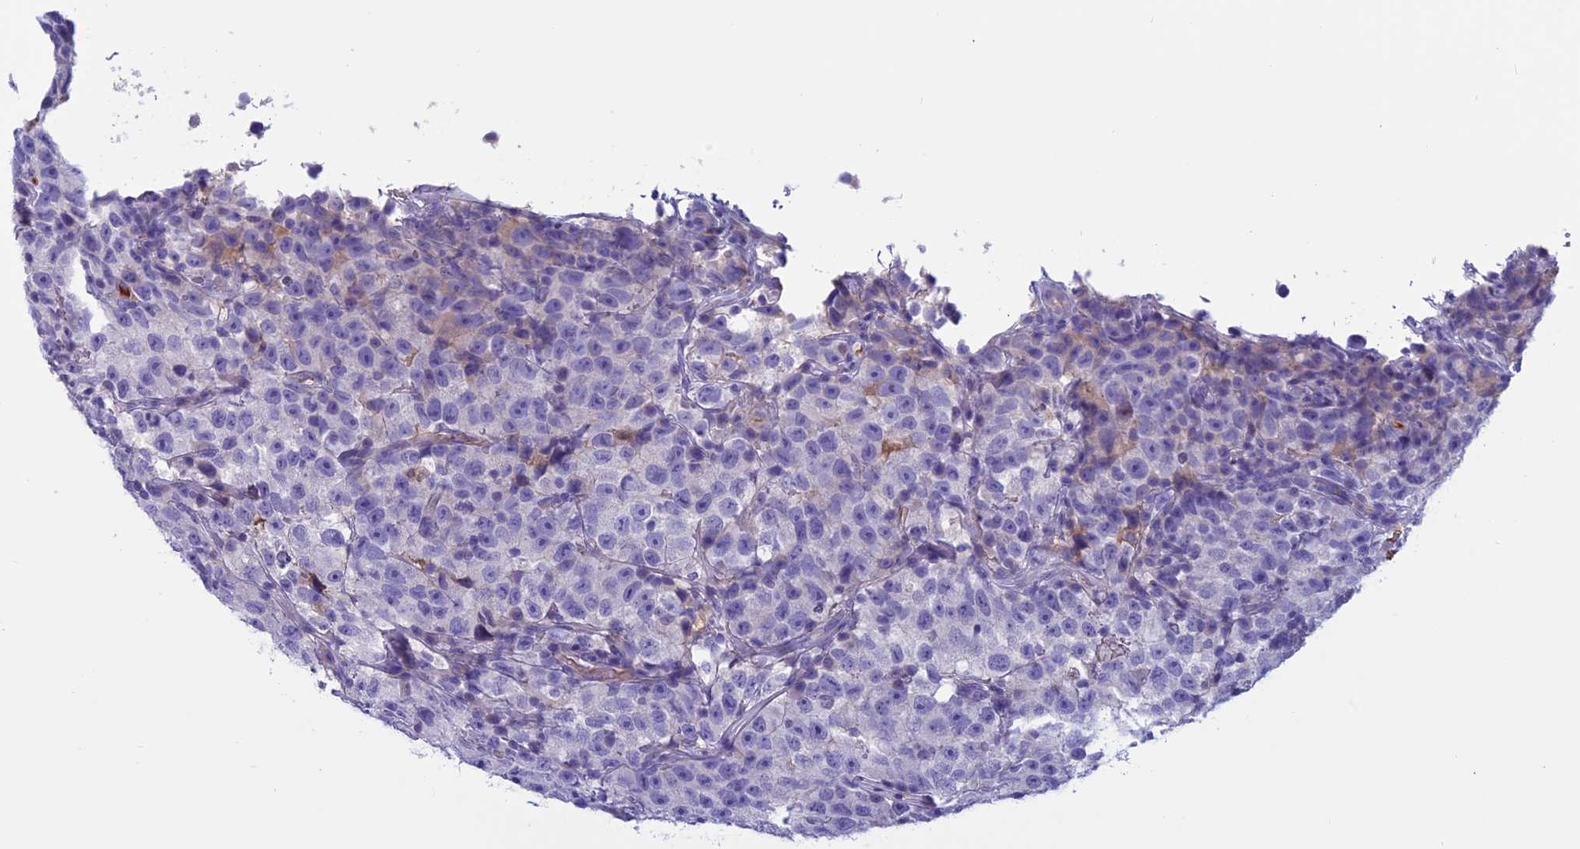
{"staining": {"intensity": "negative", "quantity": "none", "location": "none"}, "tissue": "testis cancer", "cell_type": "Tumor cells", "image_type": "cancer", "snomed": [{"axis": "morphology", "description": "Seminoma, NOS"}, {"axis": "topography", "description": "Testis"}], "caption": "IHC of human testis cancer demonstrates no positivity in tumor cells.", "gene": "ANGPTL2", "patient": {"sex": "male", "age": 22}}